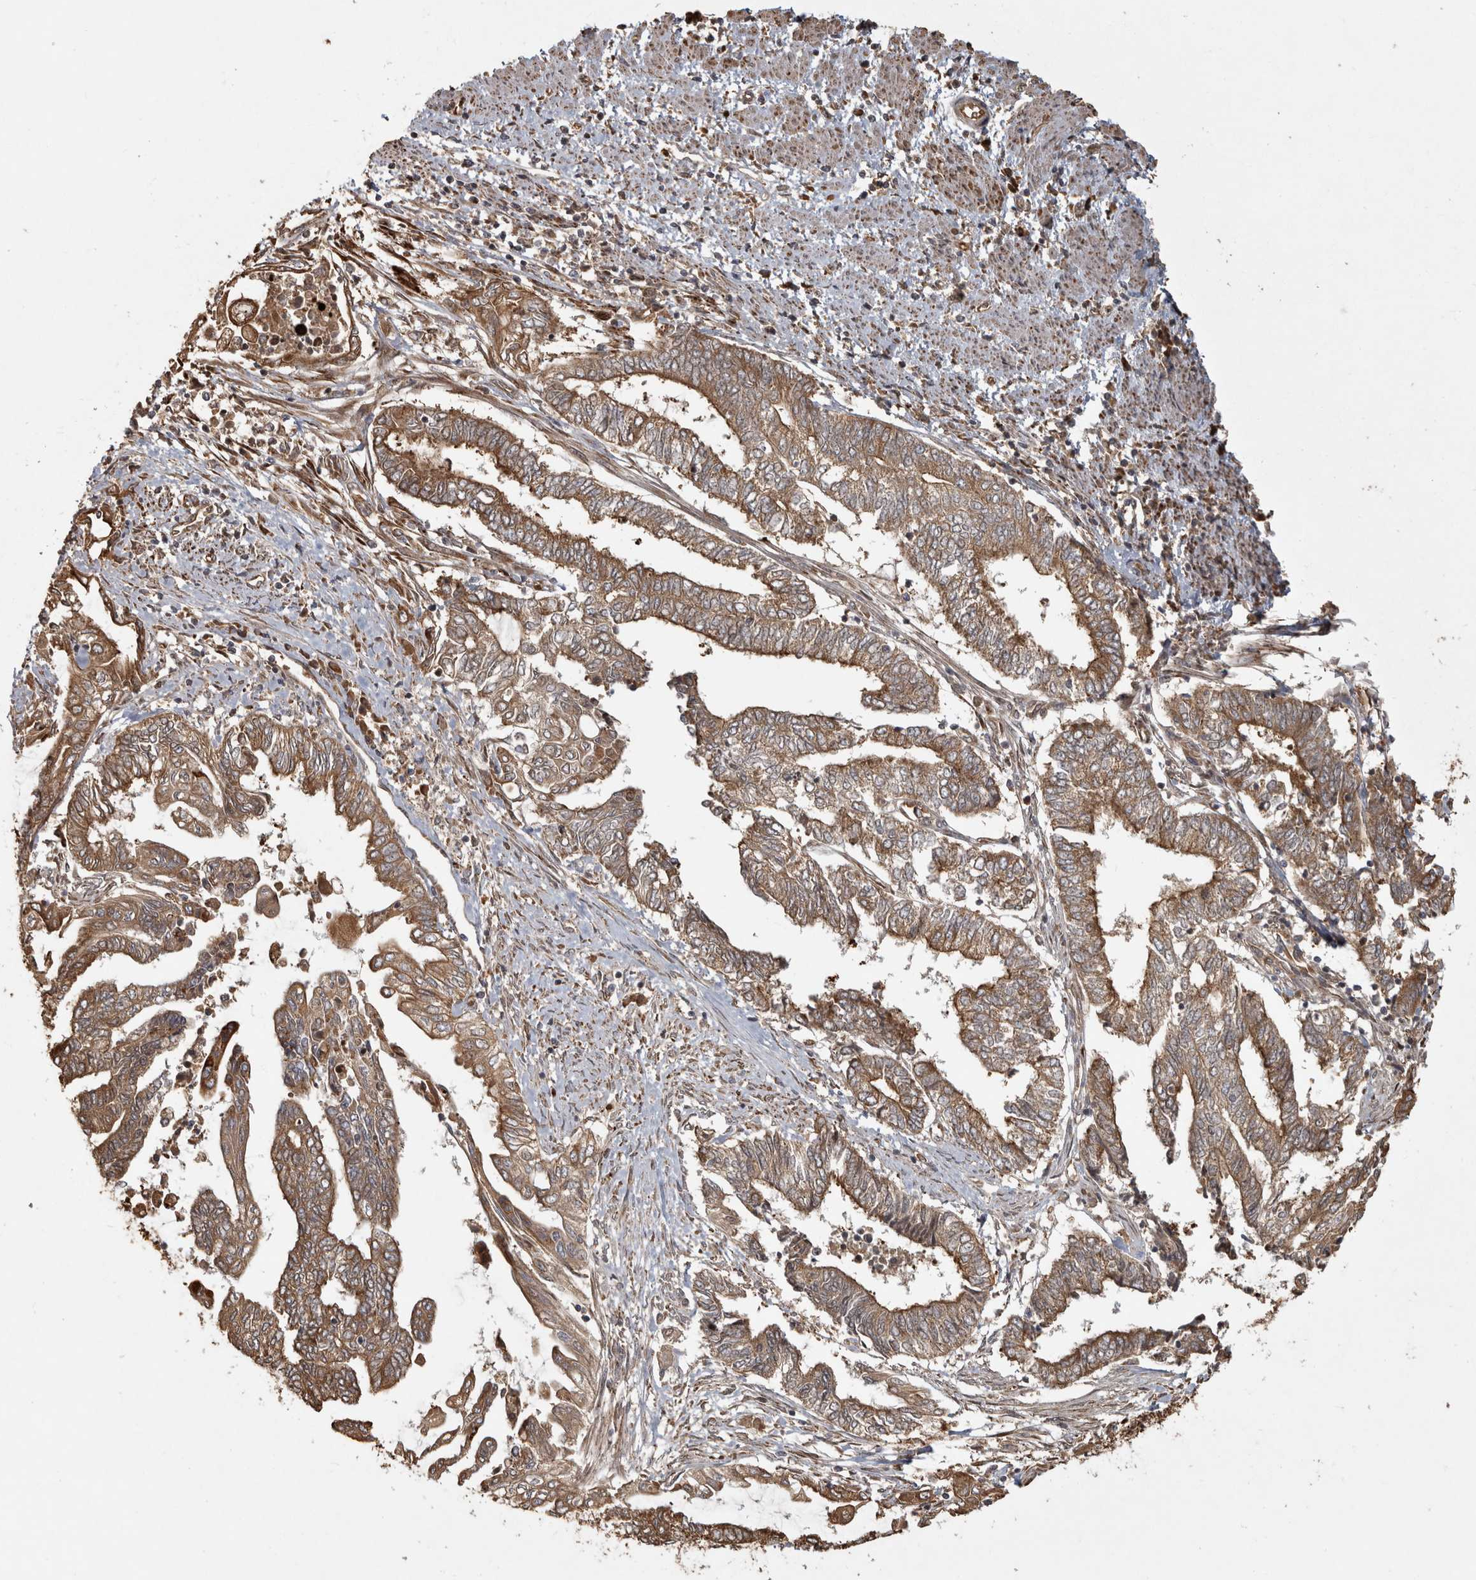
{"staining": {"intensity": "moderate", "quantity": ">75%", "location": "cytoplasmic/membranous"}, "tissue": "endometrial cancer", "cell_type": "Tumor cells", "image_type": "cancer", "snomed": [{"axis": "morphology", "description": "Adenocarcinoma, NOS"}, {"axis": "topography", "description": "Uterus"}, {"axis": "topography", "description": "Endometrium"}], "caption": "Immunohistochemical staining of endometrial cancer (adenocarcinoma) shows medium levels of moderate cytoplasmic/membranous protein positivity in about >75% of tumor cells.", "gene": "CAMSAP2", "patient": {"sex": "female", "age": 70}}